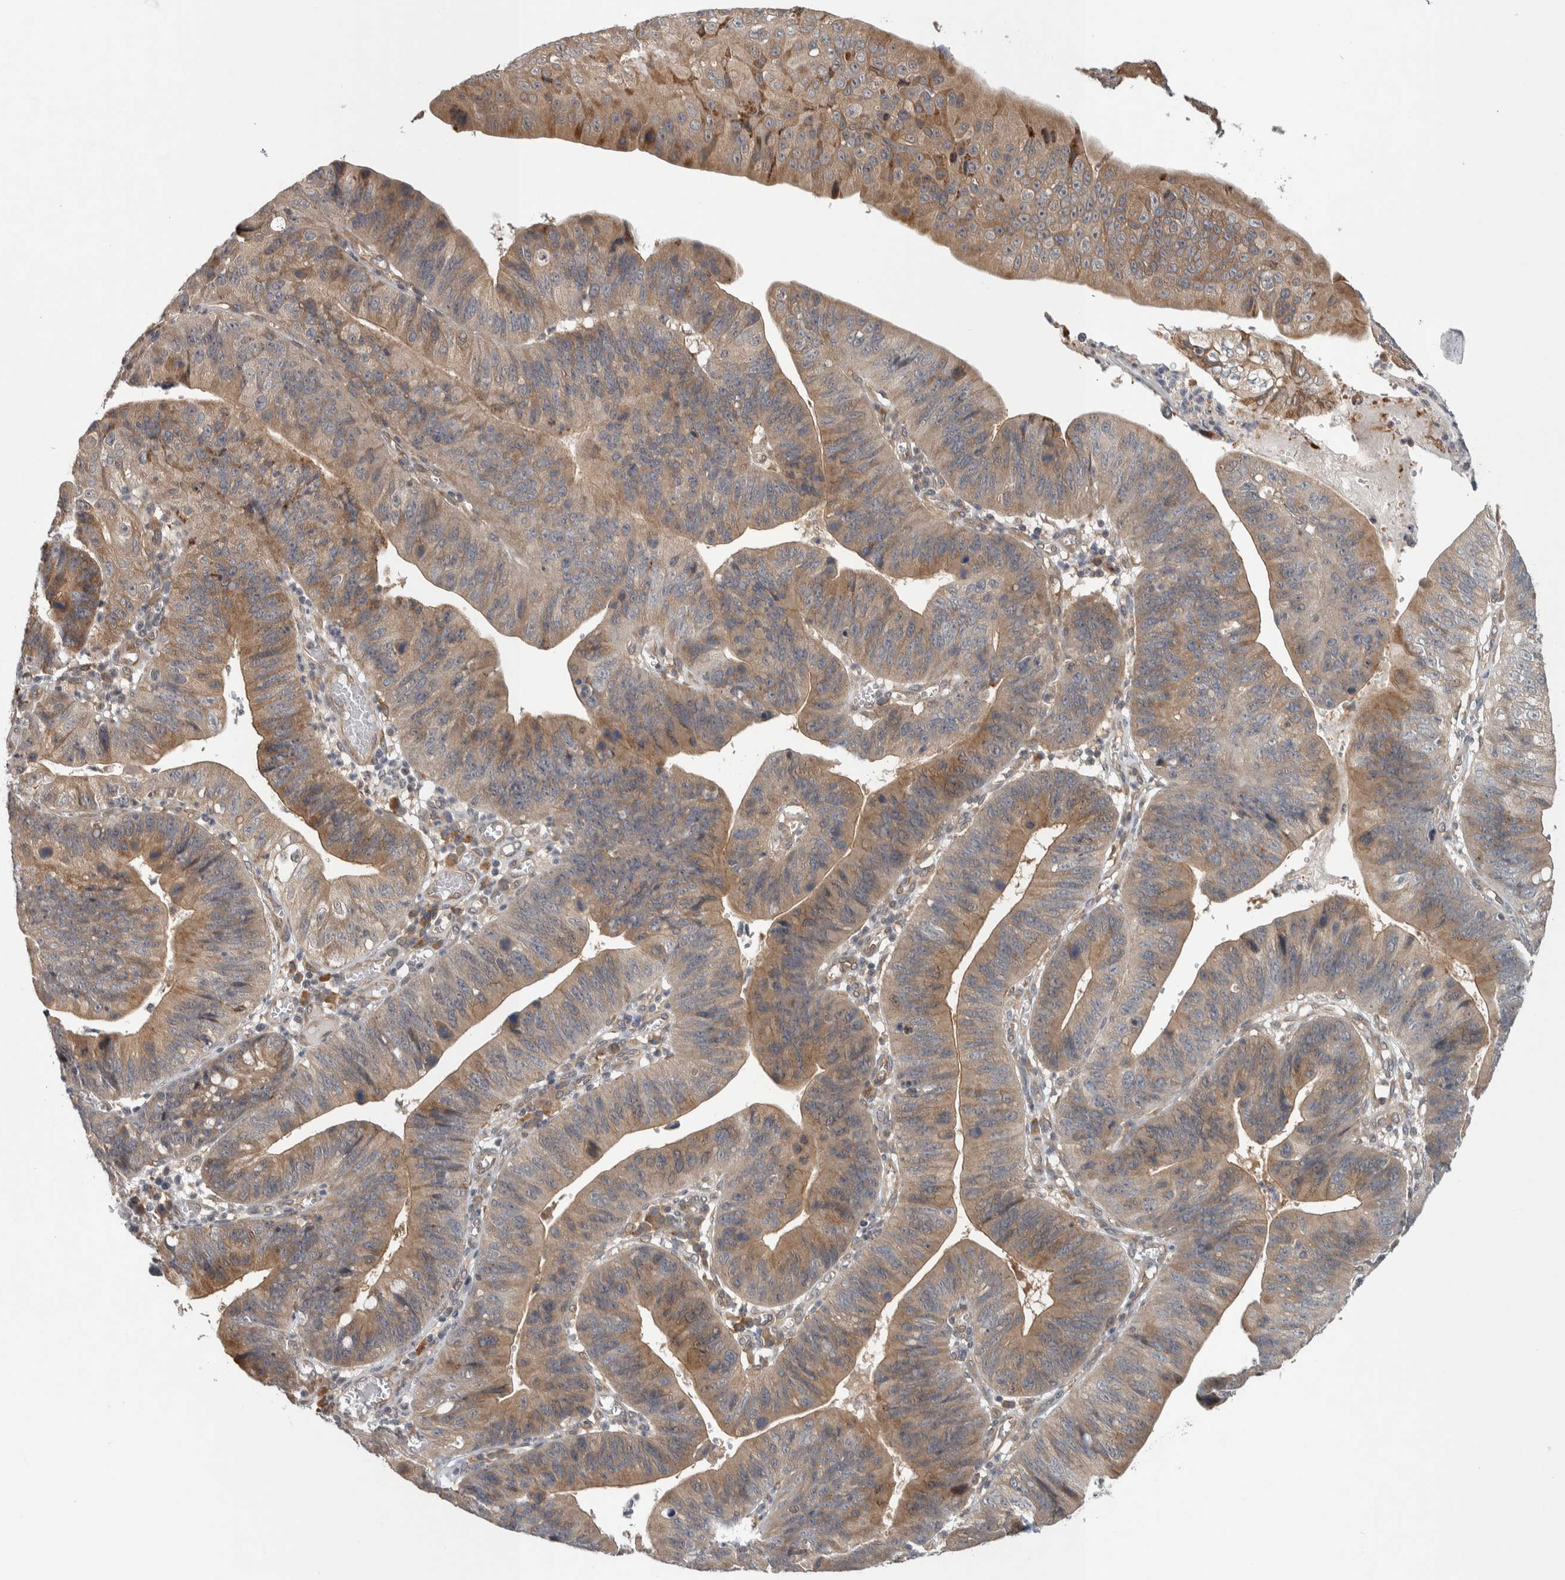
{"staining": {"intensity": "moderate", "quantity": ">75%", "location": "cytoplasmic/membranous"}, "tissue": "stomach cancer", "cell_type": "Tumor cells", "image_type": "cancer", "snomed": [{"axis": "morphology", "description": "Adenocarcinoma, NOS"}, {"axis": "topography", "description": "Stomach"}], "caption": "Protein expression analysis of human stomach cancer reveals moderate cytoplasmic/membranous positivity in about >75% of tumor cells.", "gene": "TBC1D31", "patient": {"sex": "male", "age": 59}}